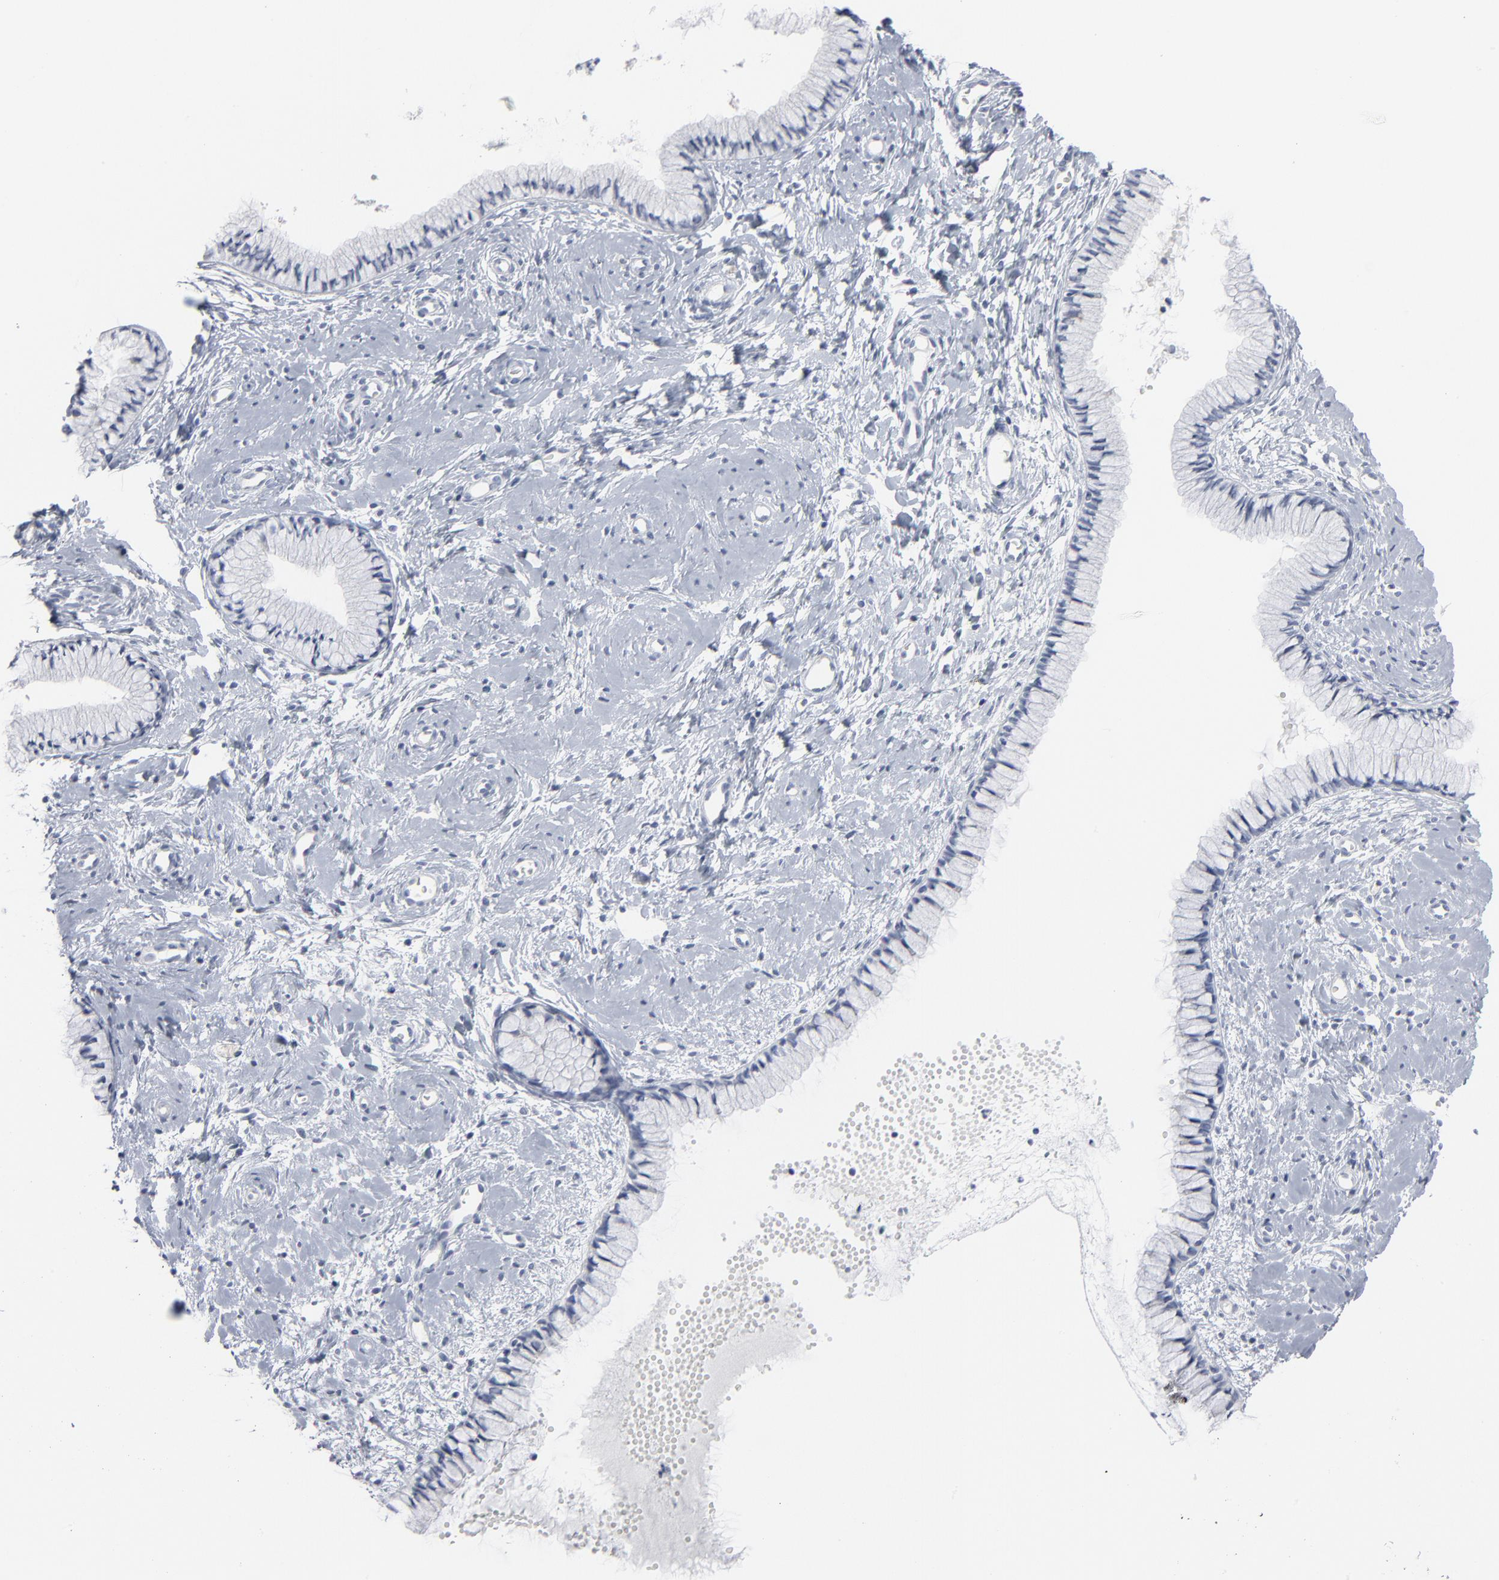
{"staining": {"intensity": "negative", "quantity": "none", "location": "none"}, "tissue": "cervix", "cell_type": "Glandular cells", "image_type": "normal", "snomed": [{"axis": "morphology", "description": "Normal tissue, NOS"}, {"axis": "topography", "description": "Cervix"}], "caption": "Cervix was stained to show a protein in brown. There is no significant positivity in glandular cells. (Stains: DAB IHC with hematoxylin counter stain, Microscopy: brightfield microscopy at high magnification).", "gene": "PAGE1", "patient": {"sex": "female", "age": 46}}